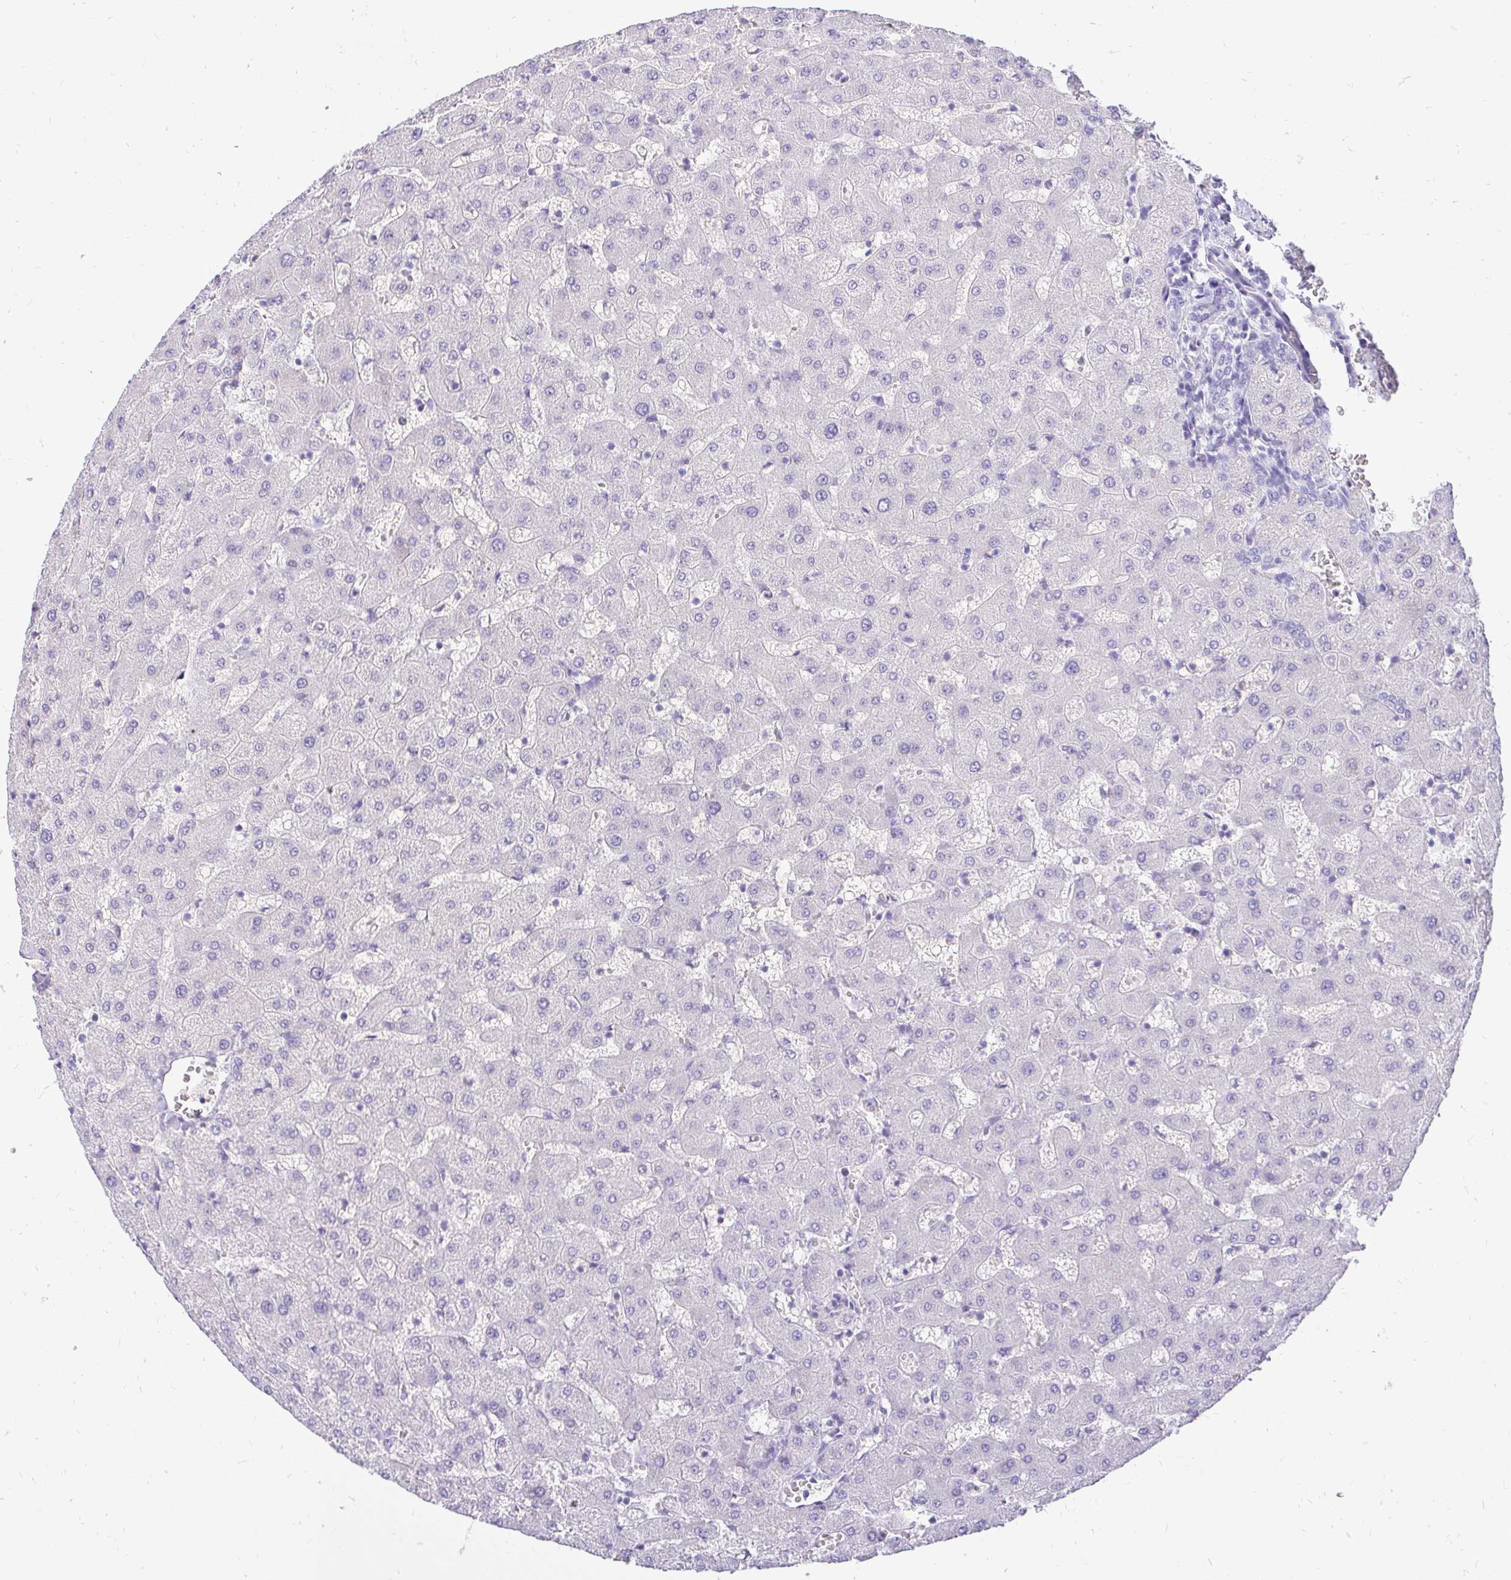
{"staining": {"intensity": "negative", "quantity": "none", "location": "none"}, "tissue": "liver", "cell_type": "Cholangiocytes", "image_type": "normal", "snomed": [{"axis": "morphology", "description": "Normal tissue, NOS"}, {"axis": "topography", "description": "Liver"}], "caption": "Immunohistochemistry of unremarkable human liver displays no expression in cholangiocytes. (IHC, brightfield microscopy, high magnification).", "gene": "FATE1", "patient": {"sex": "female", "age": 63}}